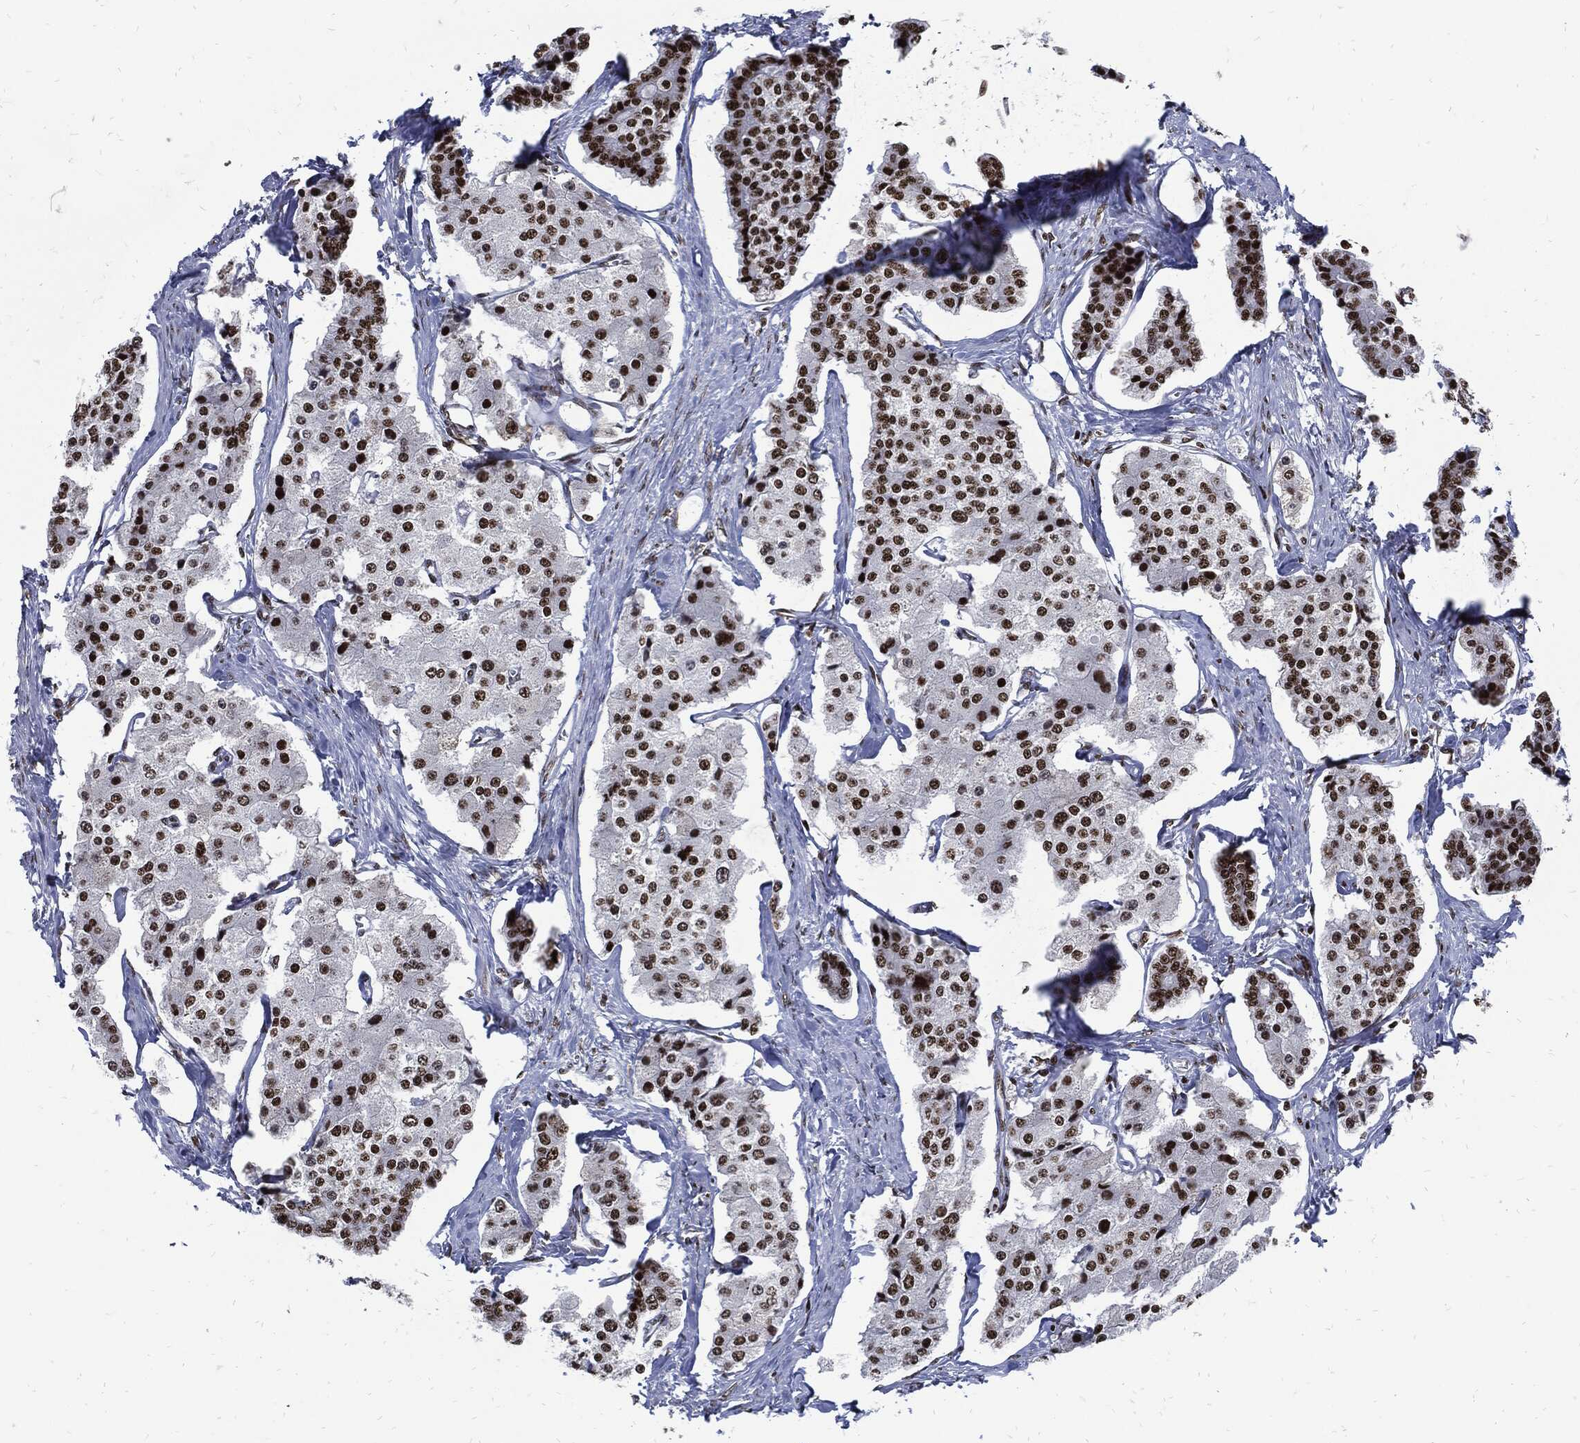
{"staining": {"intensity": "strong", "quantity": ">75%", "location": "nuclear"}, "tissue": "carcinoid", "cell_type": "Tumor cells", "image_type": "cancer", "snomed": [{"axis": "morphology", "description": "Carcinoid, malignant, NOS"}, {"axis": "topography", "description": "Small intestine"}], "caption": "Immunohistochemical staining of carcinoid (malignant) exhibits high levels of strong nuclear protein positivity in about >75% of tumor cells.", "gene": "TERF2", "patient": {"sex": "female", "age": 65}}